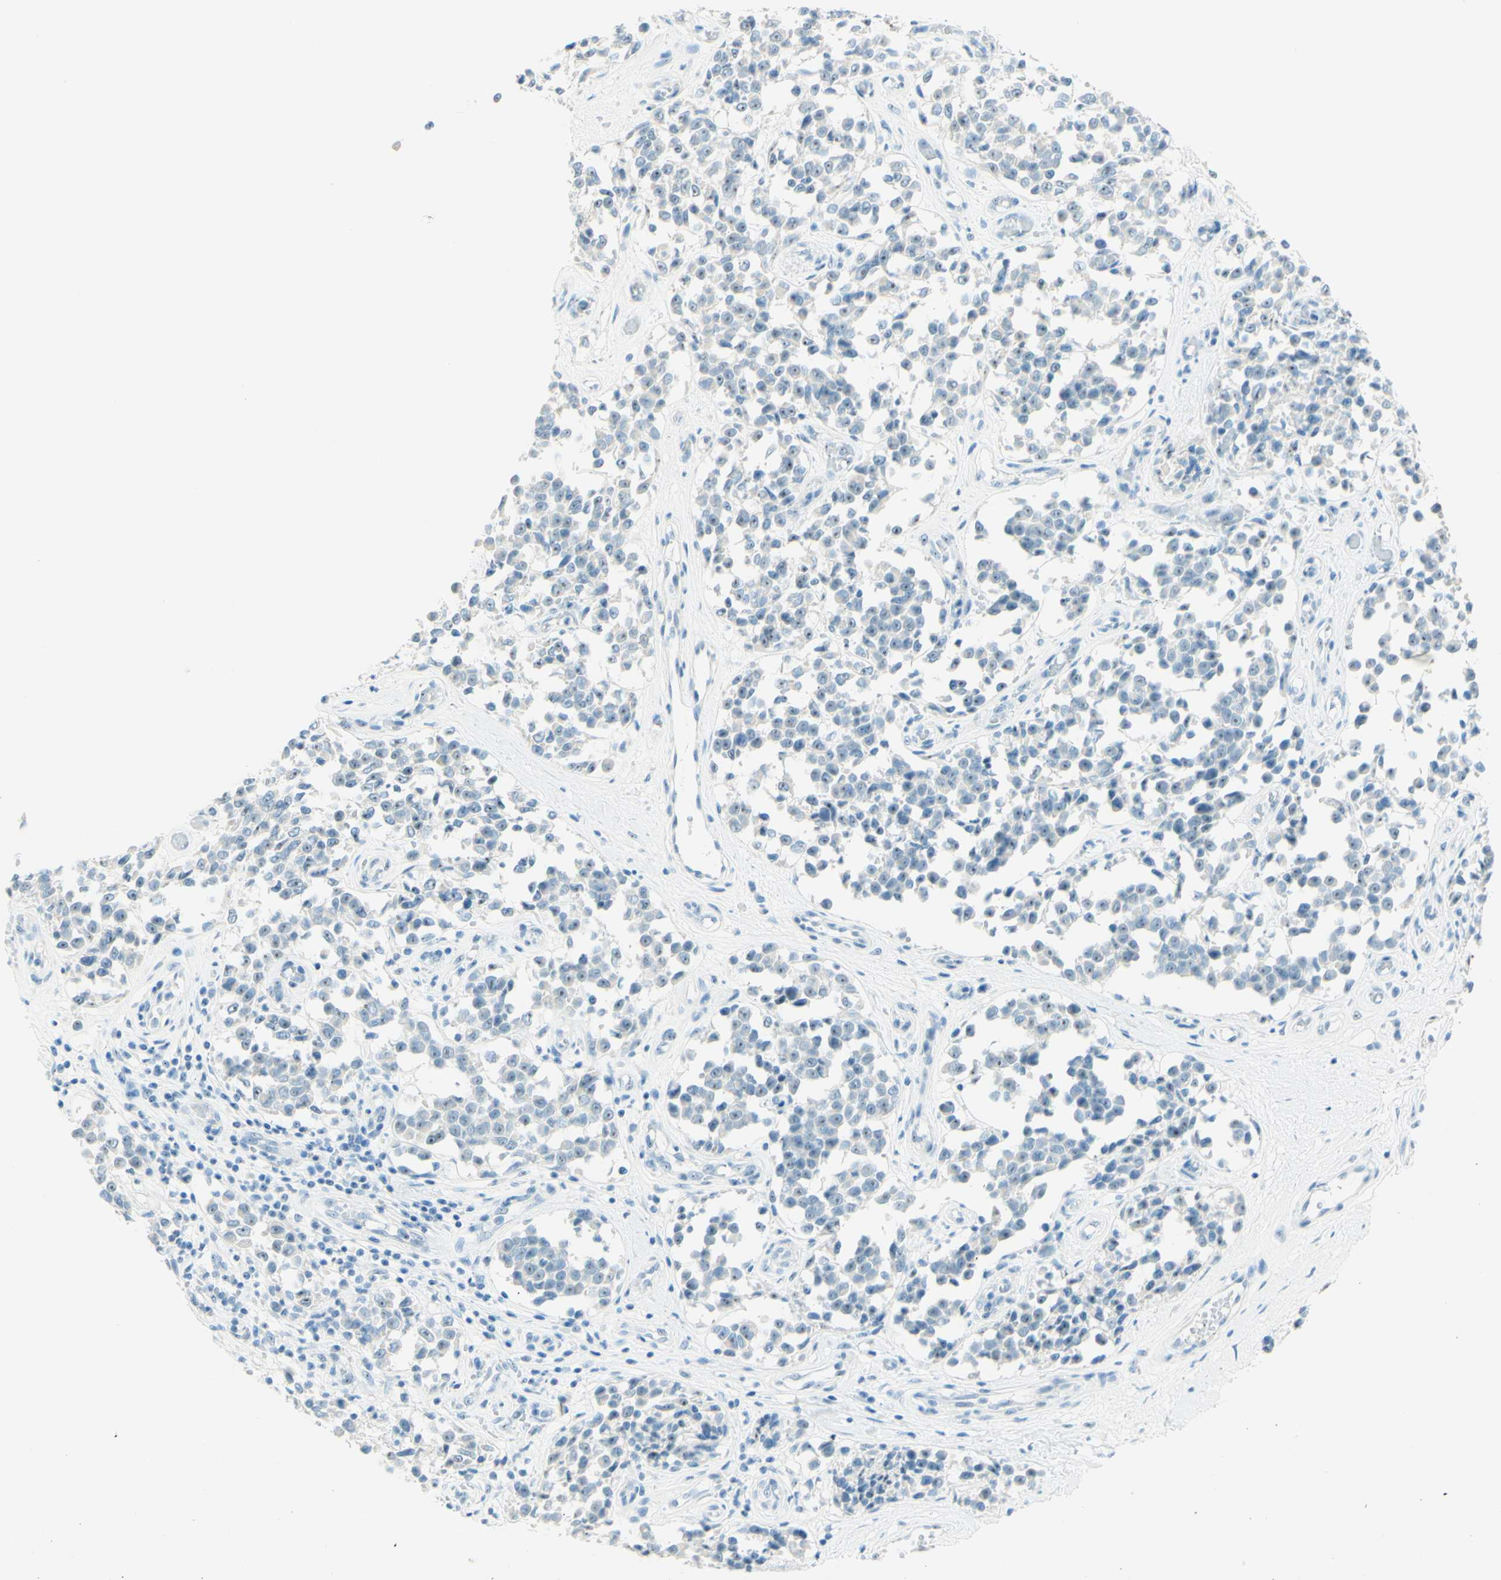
{"staining": {"intensity": "weak", "quantity": "<25%", "location": "nuclear"}, "tissue": "melanoma", "cell_type": "Tumor cells", "image_type": "cancer", "snomed": [{"axis": "morphology", "description": "Malignant melanoma, NOS"}, {"axis": "topography", "description": "Skin"}], "caption": "Malignant melanoma was stained to show a protein in brown. There is no significant staining in tumor cells.", "gene": "FMR1NB", "patient": {"sex": "female", "age": 64}}